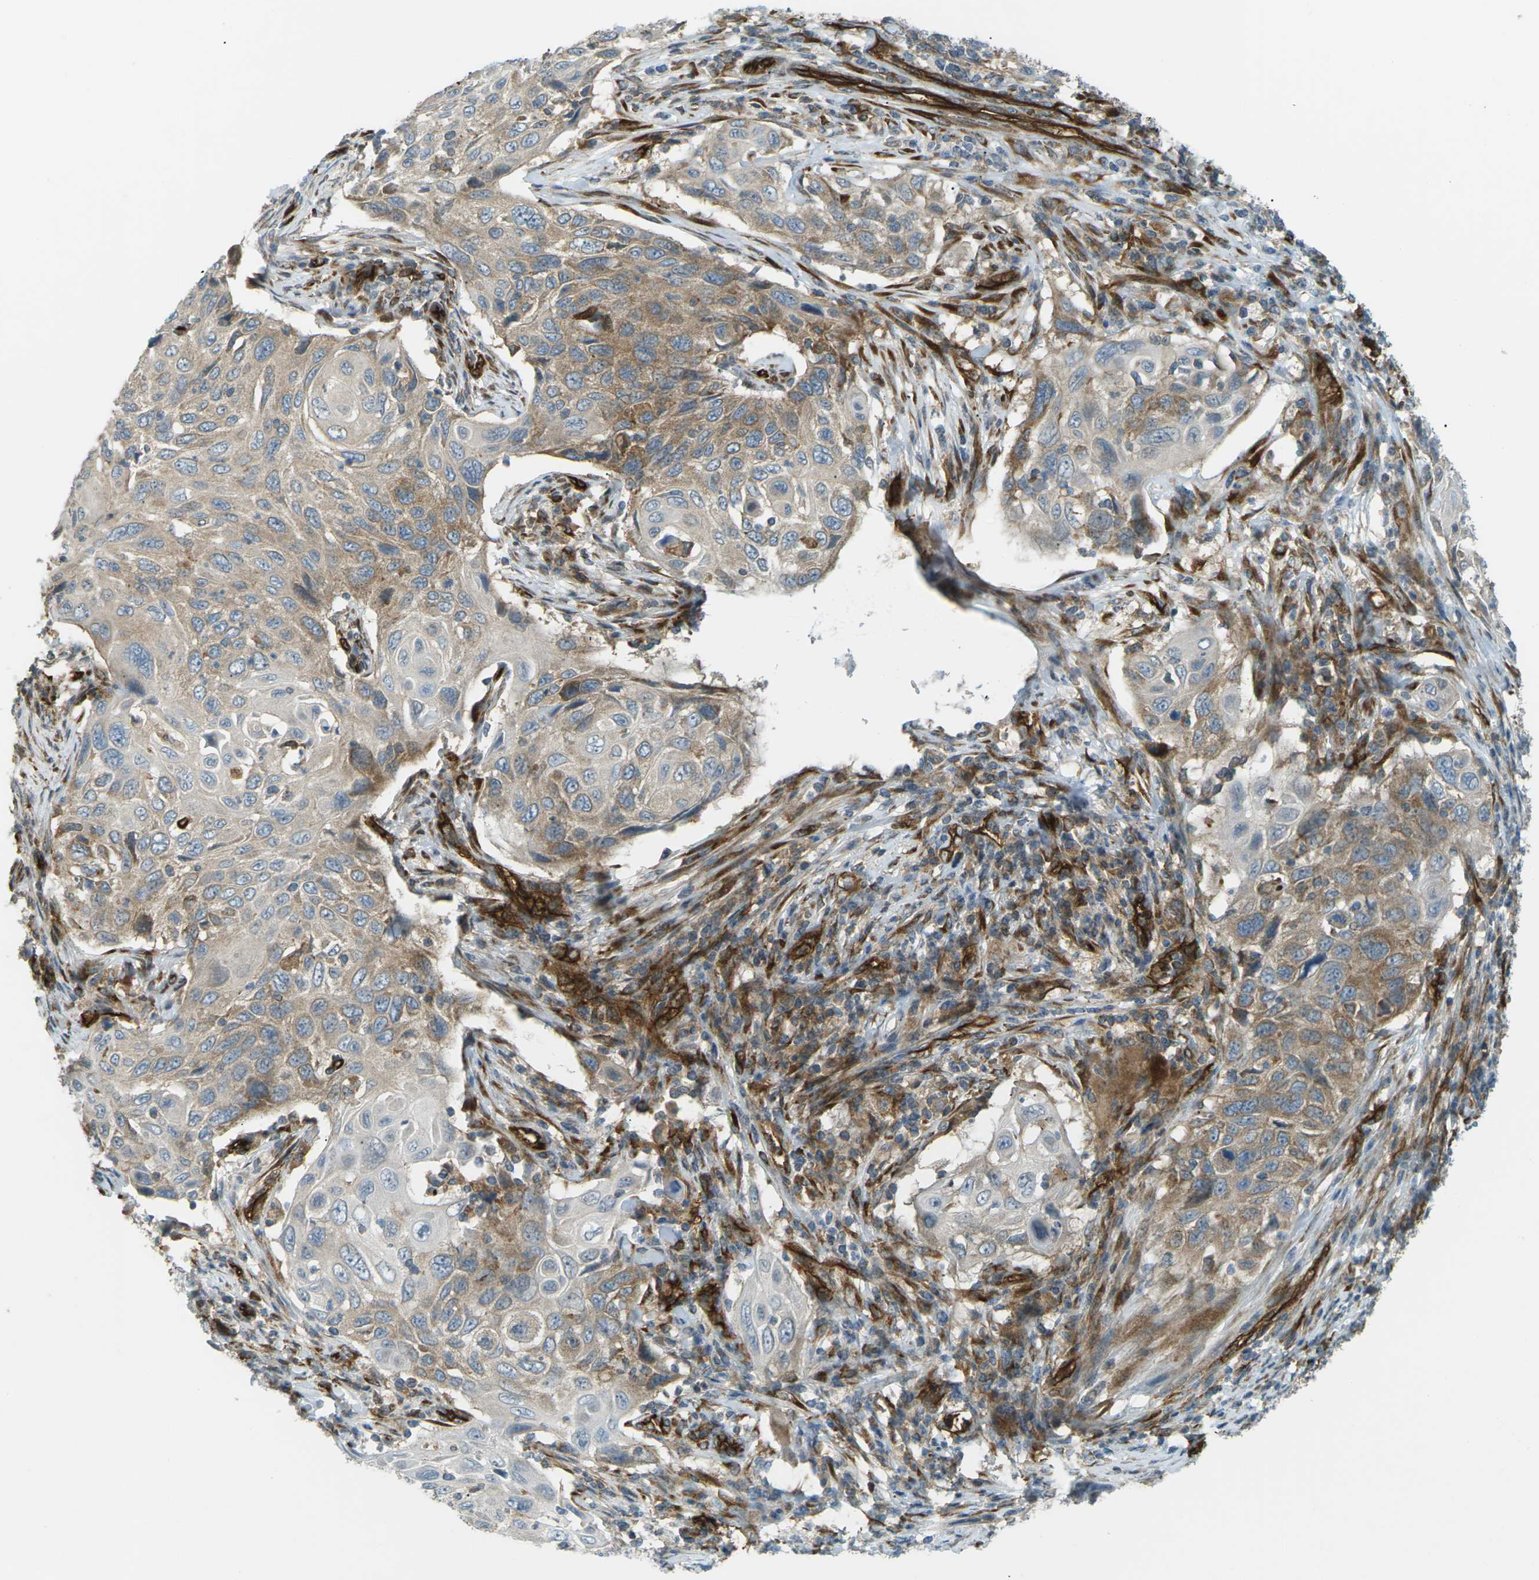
{"staining": {"intensity": "moderate", "quantity": ">75%", "location": "cytoplasmic/membranous"}, "tissue": "cervical cancer", "cell_type": "Tumor cells", "image_type": "cancer", "snomed": [{"axis": "morphology", "description": "Squamous cell carcinoma, NOS"}, {"axis": "topography", "description": "Cervix"}], "caption": "Cervical cancer was stained to show a protein in brown. There is medium levels of moderate cytoplasmic/membranous staining in approximately >75% of tumor cells.", "gene": "S1PR1", "patient": {"sex": "female", "age": 70}}